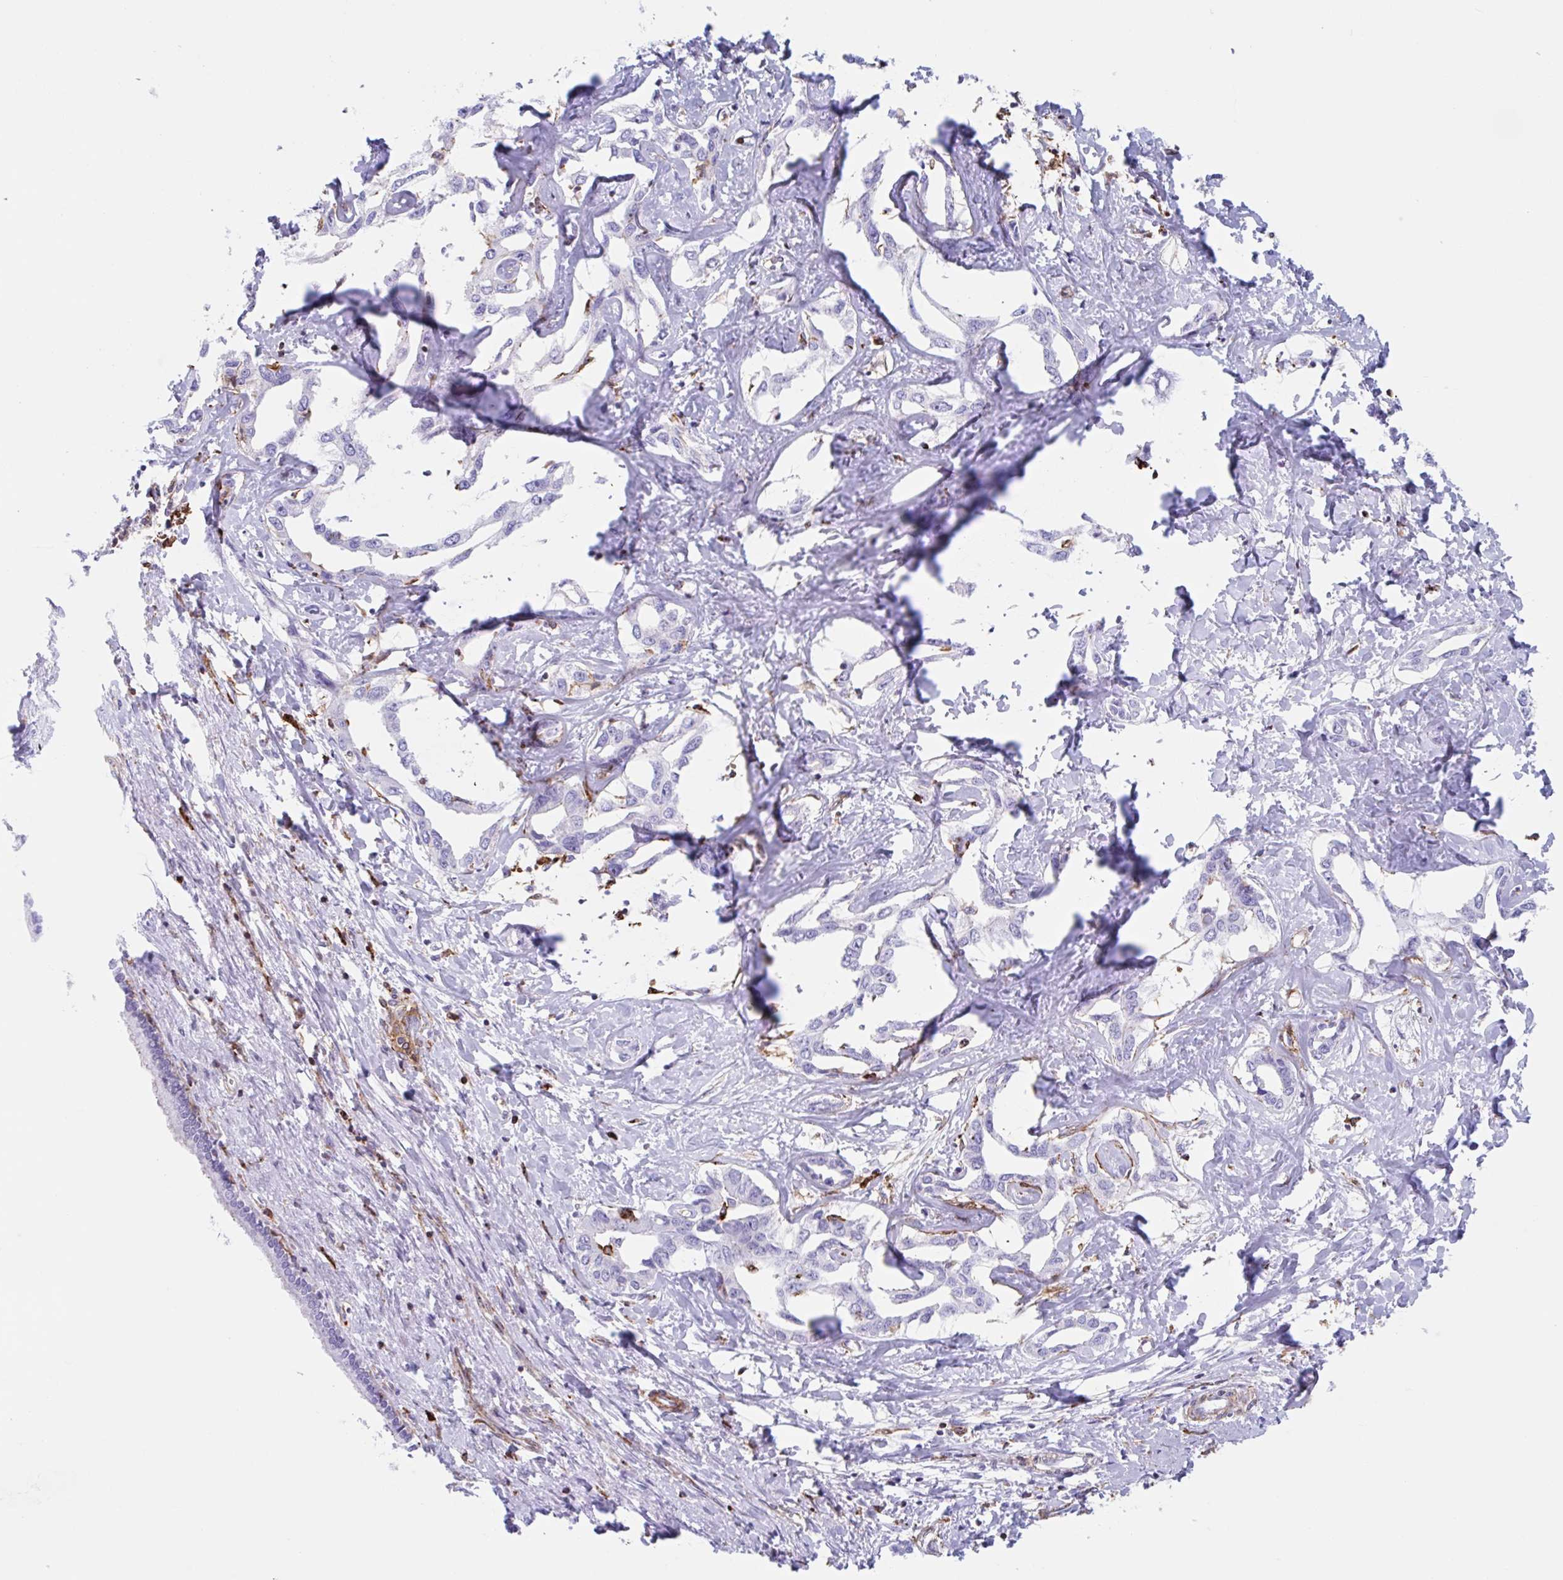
{"staining": {"intensity": "negative", "quantity": "none", "location": "none"}, "tissue": "liver cancer", "cell_type": "Tumor cells", "image_type": "cancer", "snomed": [{"axis": "morphology", "description": "Cholangiocarcinoma"}, {"axis": "topography", "description": "Liver"}], "caption": "Liver cancer stained for a protein using IHC reveals no positivity tumor cells.", "gene": "EFHD1", "patient": {"sex": "male", "age": 59}}